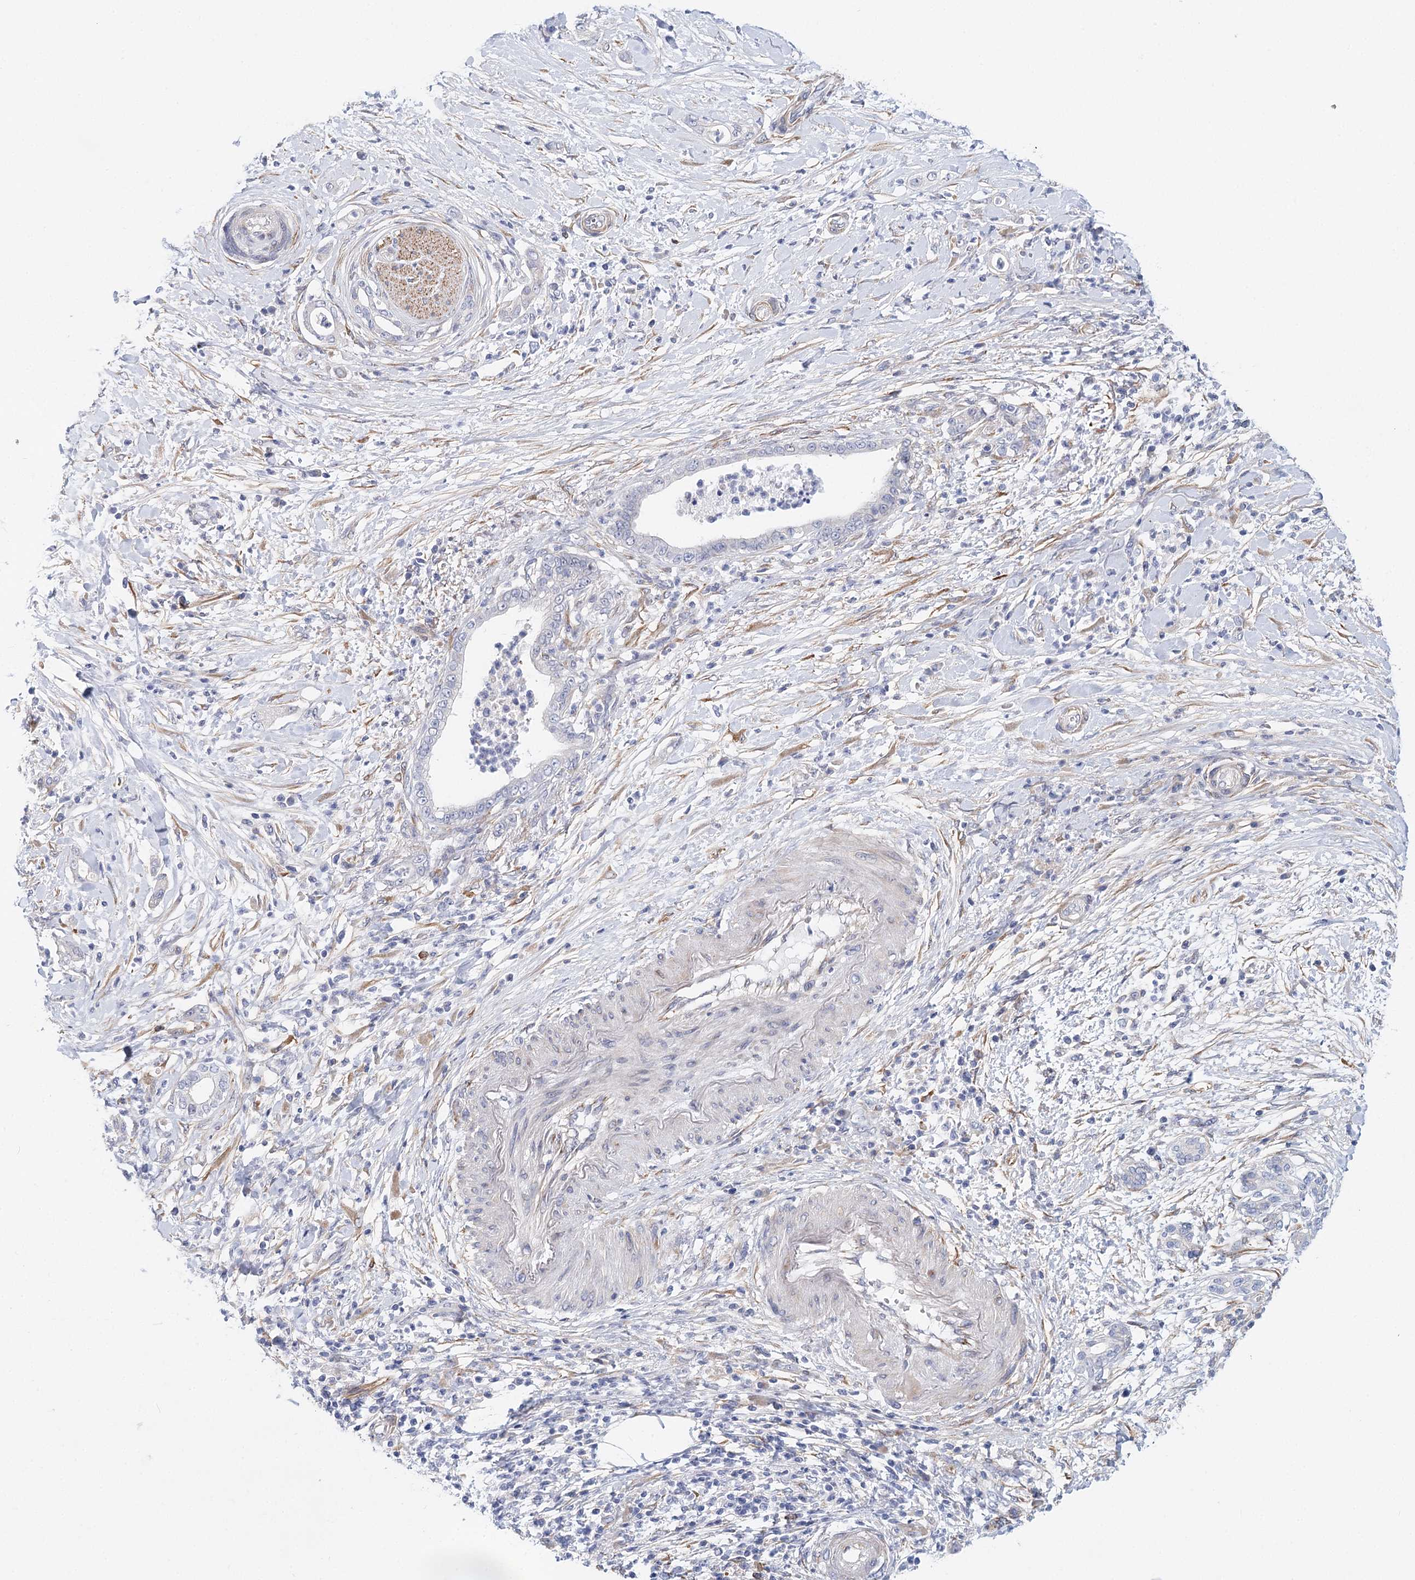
{"staining": {"intensity": "negative", "quantity": "none", "location": "none"}, "tissue": "pancreatic cancer", "cell_type": "Tumor cells", "image_type": "cancer", "snomed": [{"axis": "morphology", "description": "Adenocarcinoma, NOS"}, {"axis": "topography", "description": "Pancreas"}], "caption": "Immunohistochemistry (IHC) image of pancreatic cancer (adenocarcinoma) stained for a protein (brown), which demonstrates no staining in tumor cells.", "gene": "TEX12", "patient": {"sex": "female", "age": 55}}